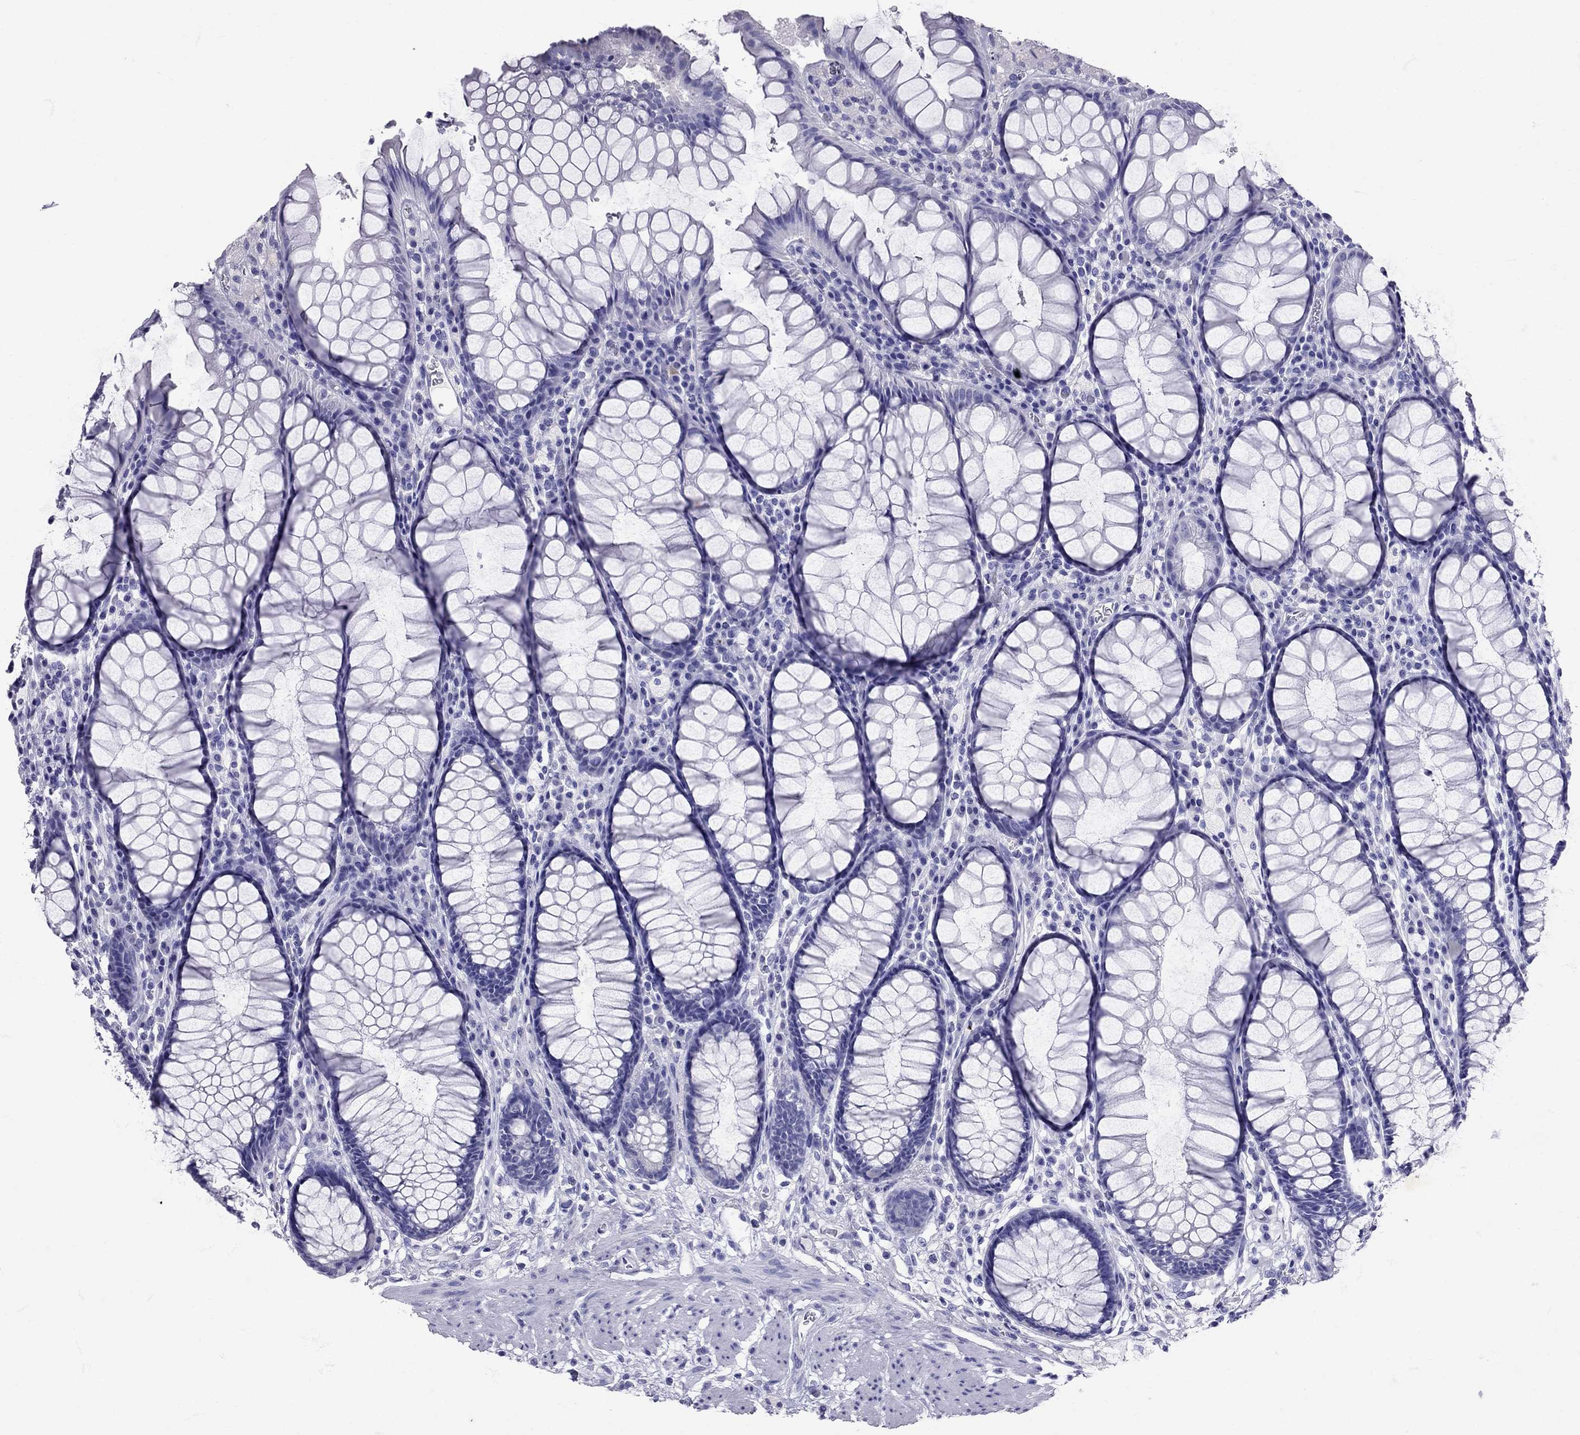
{"staining": {"intensity": "negative", "quantity": "none", "location": "none"}, "tissue": "rectum", "cell_type": "Glandular cells", "image_type": "normal", "snomed": [{"axis": "morphology", "description": "Normal tissue, NOS"}, {"axis": "topography", "description": "Rectum"}], "caption": "DAB (3,3'-diaminobenzidine) immunohistochemical staining of benign human rectum reveals no significant positivity in glandular cells.", "gene": "AVP", "patient": {"sex": "female", "age": 68}}